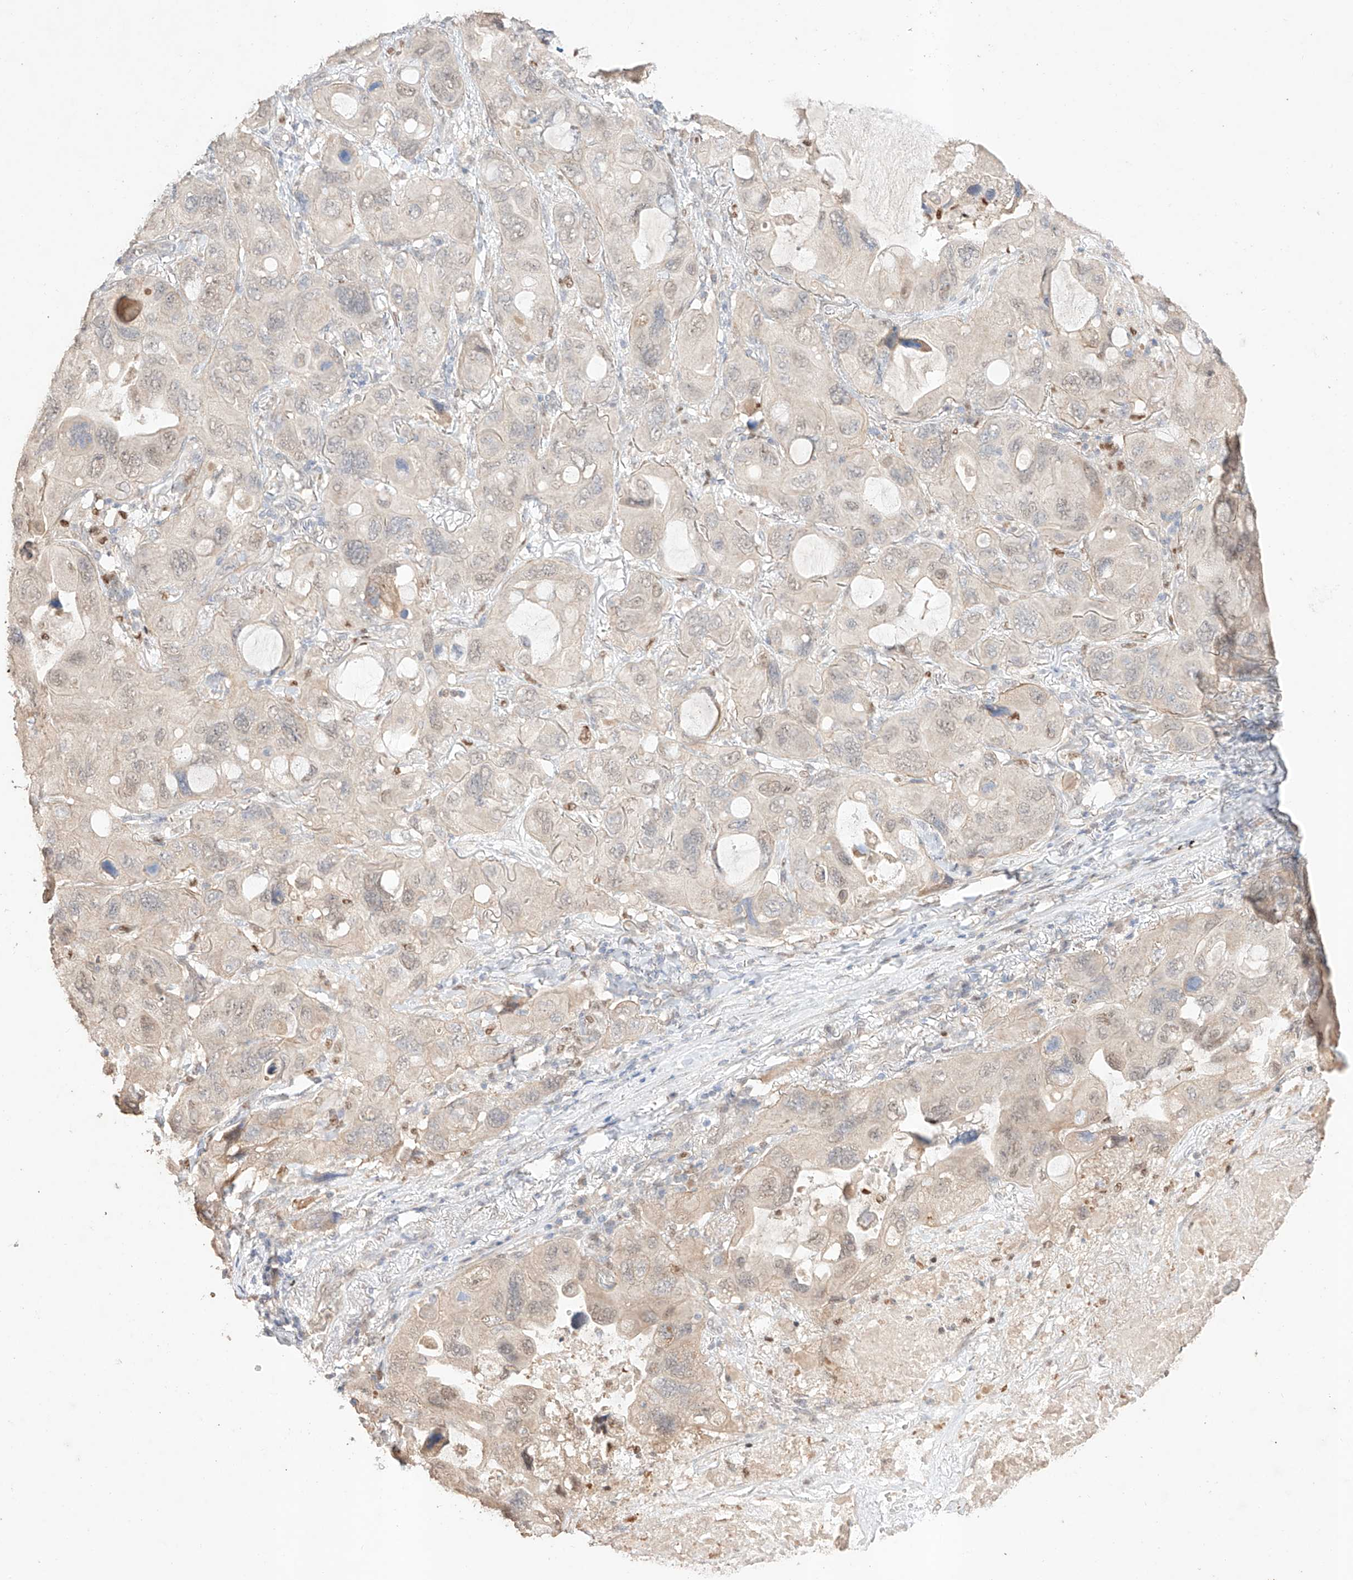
{"staining": {"intensity": "weak", "quantity": "<25%", "location": "nuclear"}, "tissue": "lung cancer", "cell_type": "Tumor cells", "image_type": "cancer", "snomed": [{"axis": "morphology", "description": "Squamous cell carcinoma, NOS"}, {"axis": "topography", "description": "Lung"}], "caption": "An image of human lung cancer (squamous cell carcinoma) is negative for staining in tumor cells.", "gene": "APIP", "patient": {"sex": "female", "age": 73}}